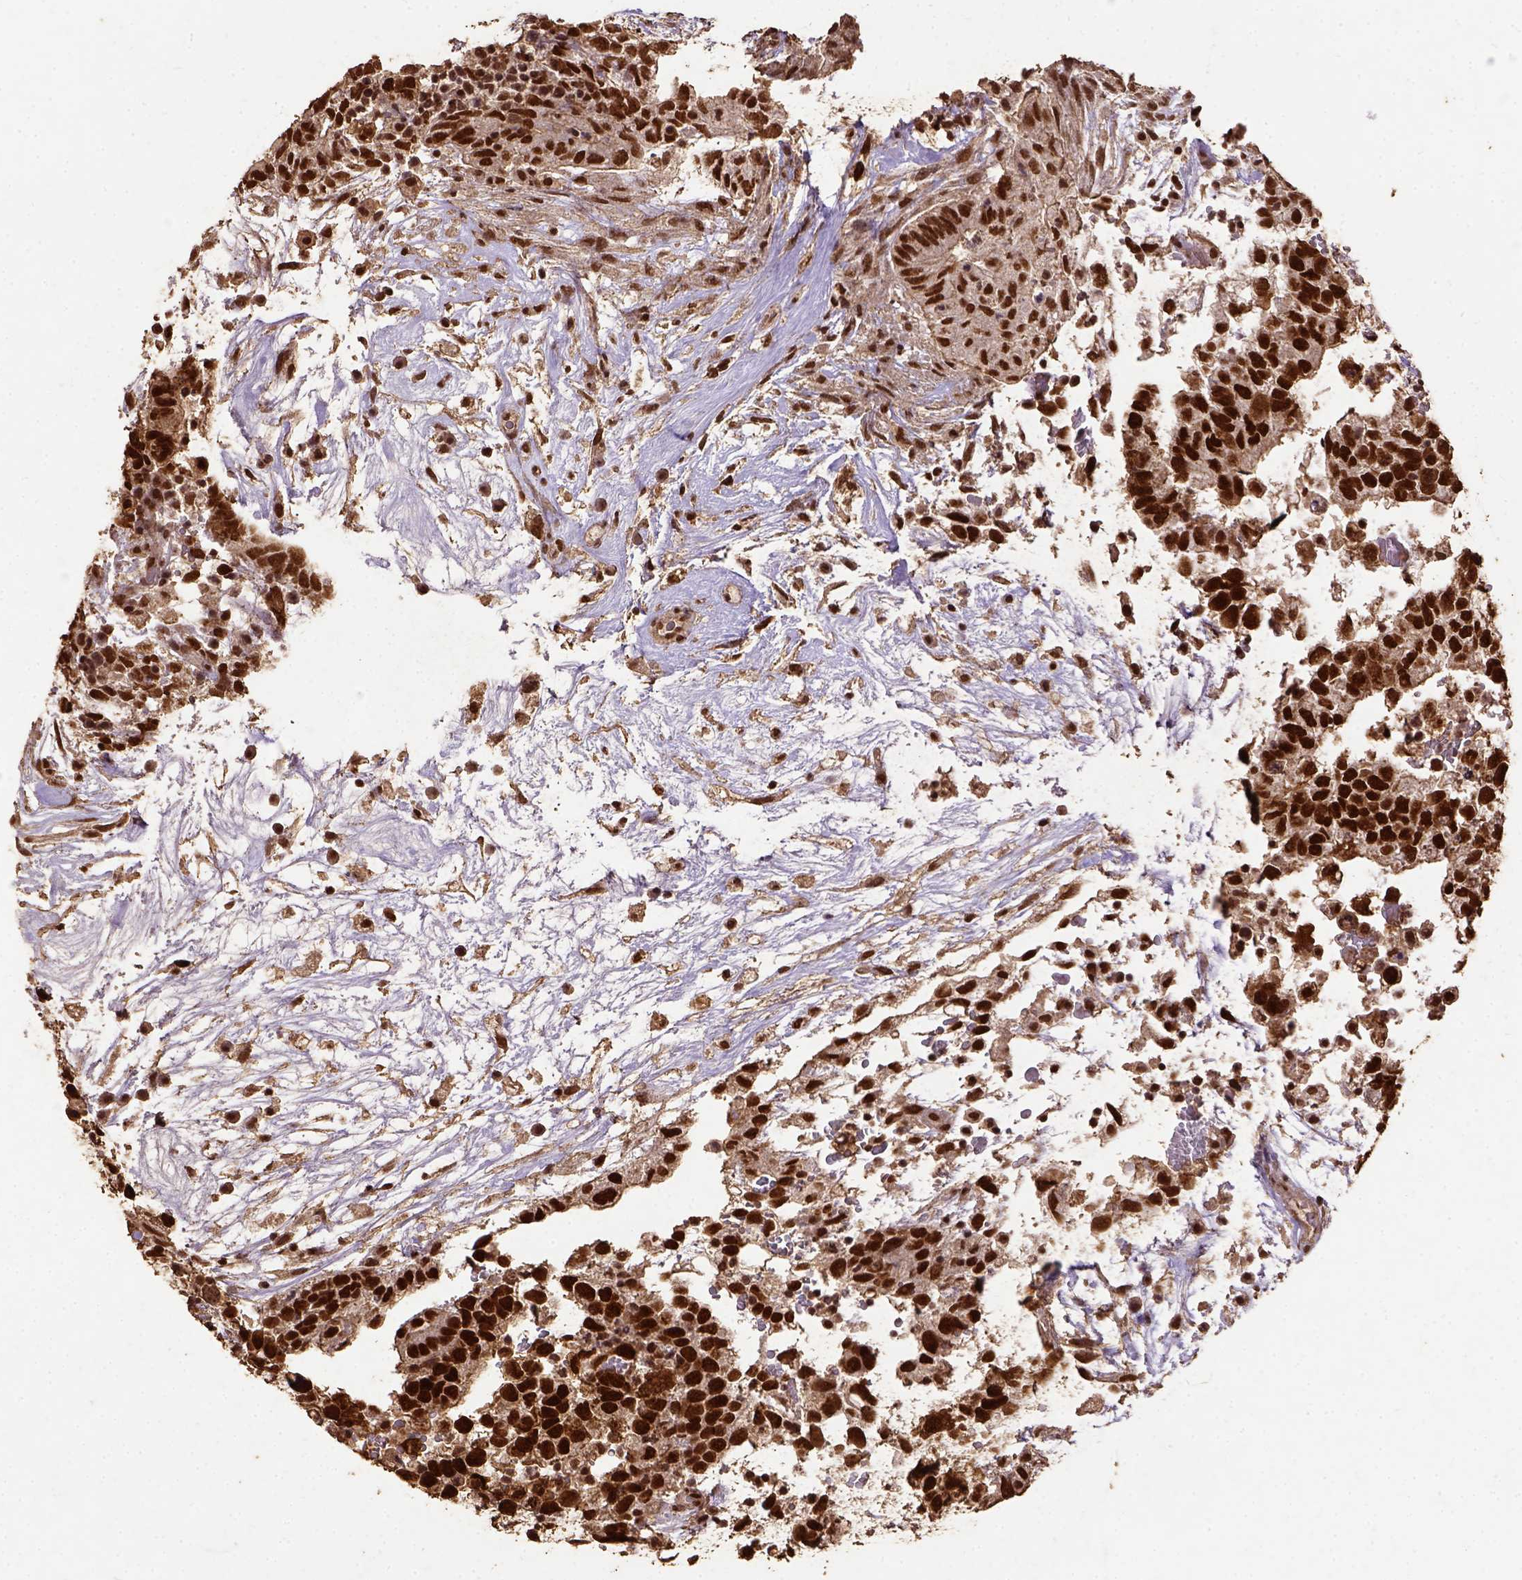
{"staining": {"intensity": "strong", "quantity": ">75%", "location": "nuclear"}, "tissue": "testis cancer", "cell_type": "Tumor cells", "image_type": "cancer", "snomed": [{"axis": "morphology", "description": "Normal tissue, NOS"}, {"axis": "morphology", "description": "Carcinoma, Embryonal, NOS"}, {"axis": "topography", "description": "Testis"}], "caption": "A brown stain shows strong nuclear staining of a protein in human testis embryonal carcinoma tumor cells. Nuclei are stained in blue.", "gene": "NACC1", "patient": {"sex": "male", "age": 32}}